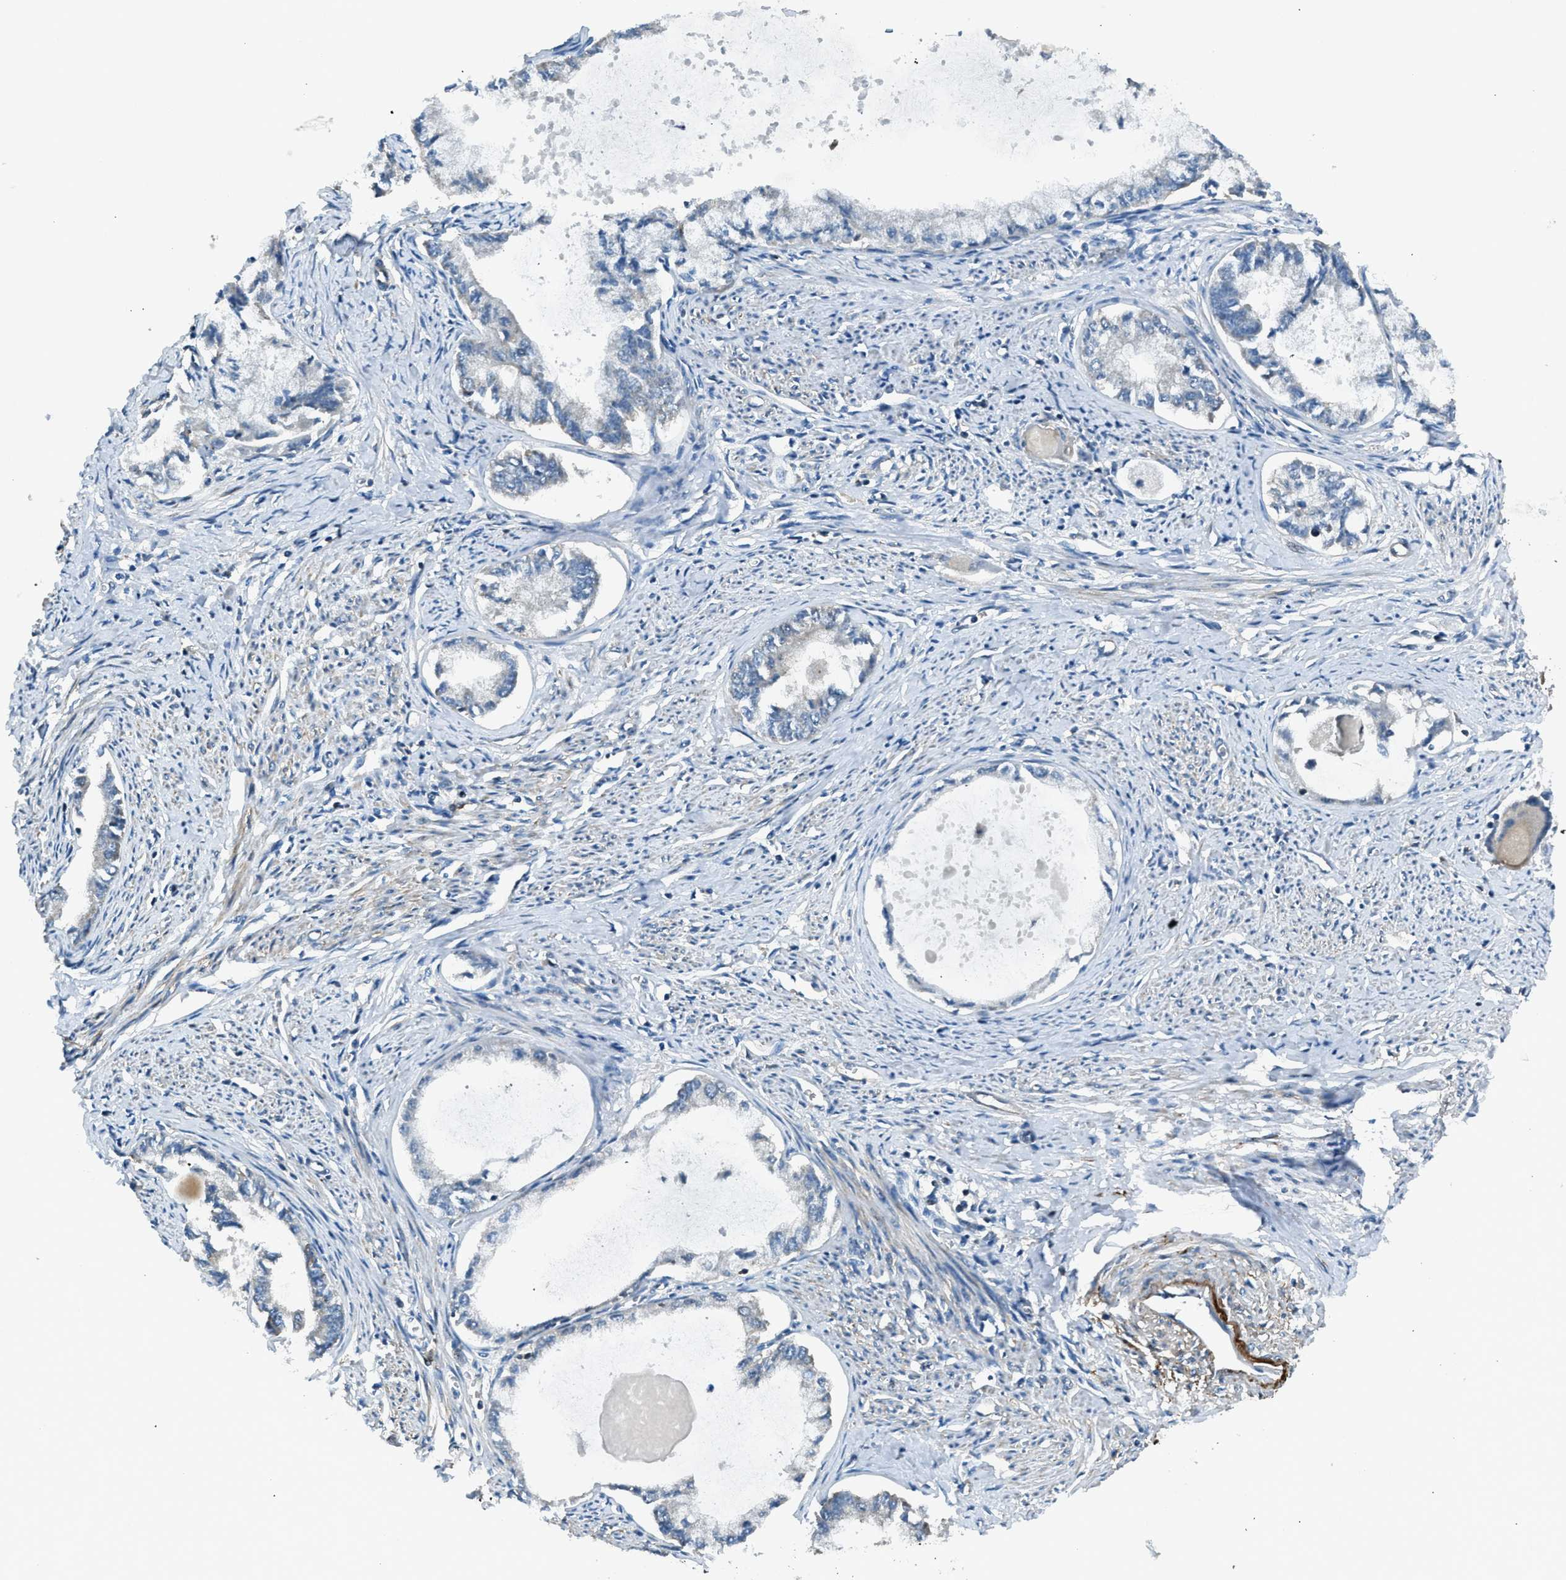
{"staining": {"intensity": "negative", "quantity": "none", "location": "none"}, "tissue": "endometrial cancer", "cell_type": "Tumor cells", "image_type": "cancer", "snomed": [{"axis": "morphology", "description": "Adenocarcinoma, NOS"}, {"axis": "topography", "description": "Endometrium"}], "caption": "Tumor cells are negative for brown protein staining in endometrial cancer.", "gene": "LMLN", "patient": {"sex": "female", "age": 86}}